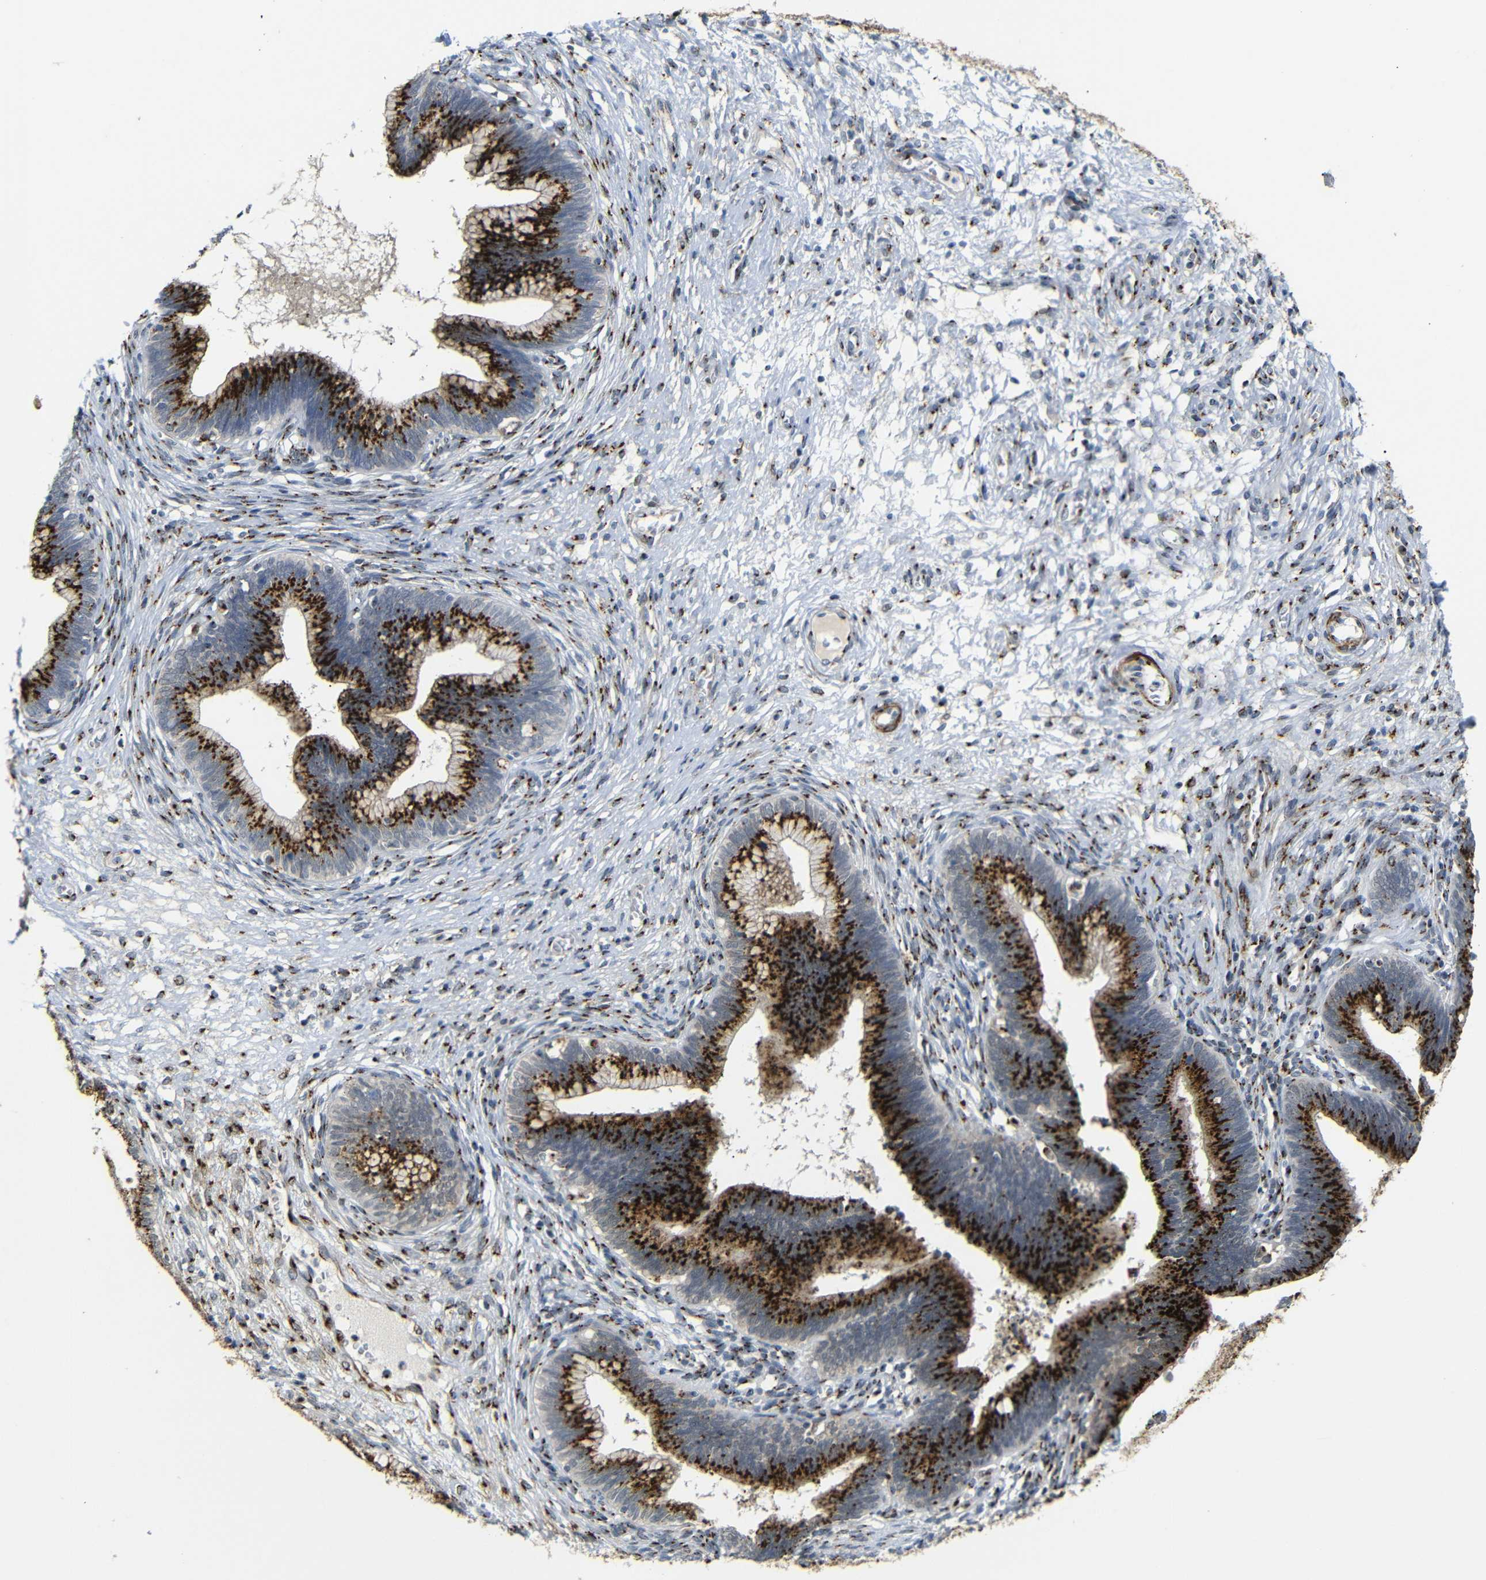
{"staining": {"intensity": "strong", "quantity": ">75%", "location": "cytoplasmic/membranous"}, "tissue": "cervical cancer", "cell_type": "Tumor cells", "image_type": "cancer", "snomed": [{"axis": "morphology", "description": "Adenocarcinoma, NOS"}, {"axis": "topography", "description": "Cervix"}], "caption": "DAB (3,3'-diaminobenzidine) immunohistochemical staining of human adenocarcinoma (cervical) reveals strong cytoplasmic/membranous protein staining in about >75% of tumor cells.", "gene": "TGOLN2", "patient": {"sex": "female", "age": 44}}